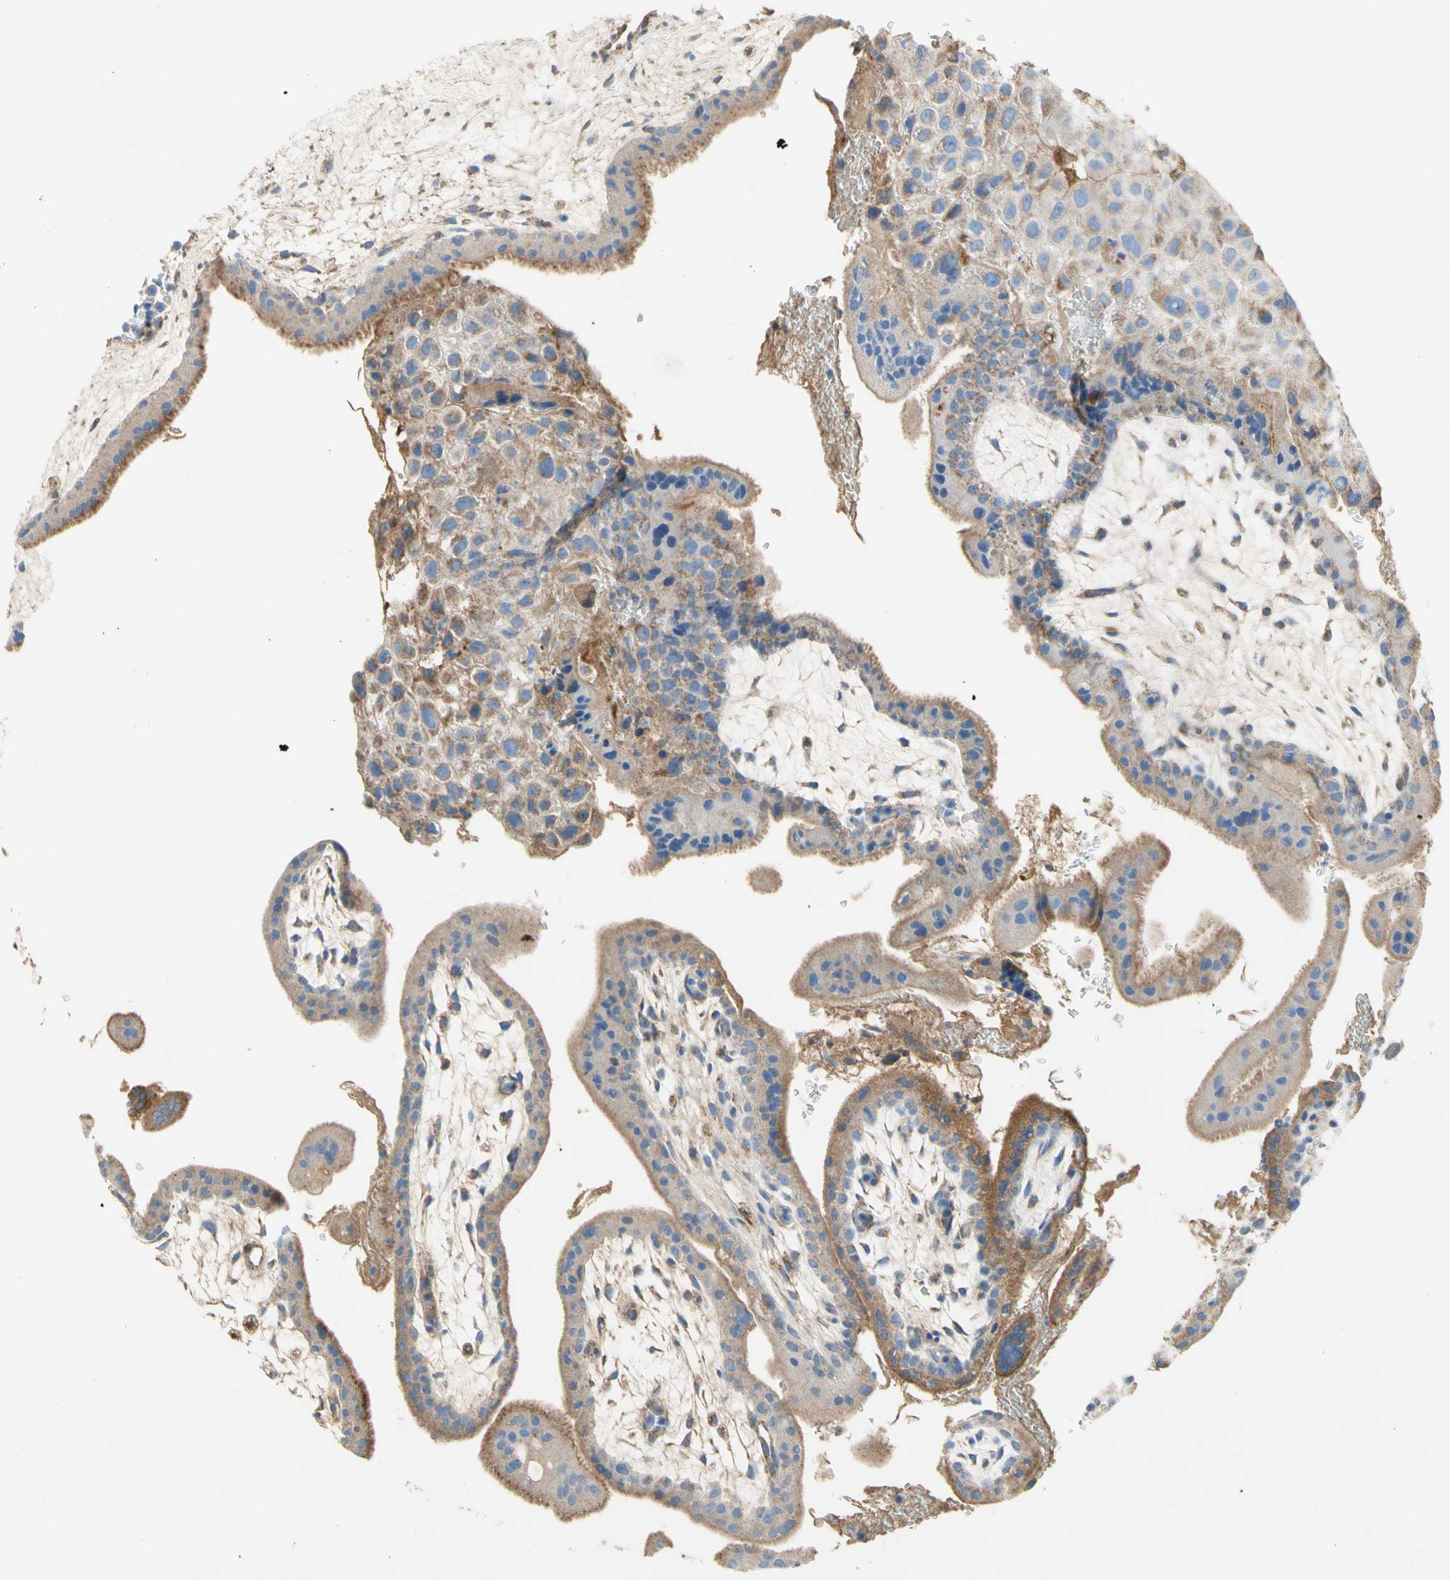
{"staining": {"intensity": "weak", "quantity": ">75%", "location": "cytoplasmic/membranous"}, "tissue": "placenta", "cell_type": "Decidual cells", "image_type": "normal", "snomed": [{"axis": "morphology", "description": "Normal tissue, NOS"}, {"axis": "topography", "description": "Placenta"}], "caption": "The immunohistochemical stain labels weak cytoplasmic/membranous expression in decidual cells of unremarkable placenta. (brown staining indicates protein expression, while blue staining denotes nuclei).", "gene": "SDHB", "patient": {"sex": "female", "age": 35}}